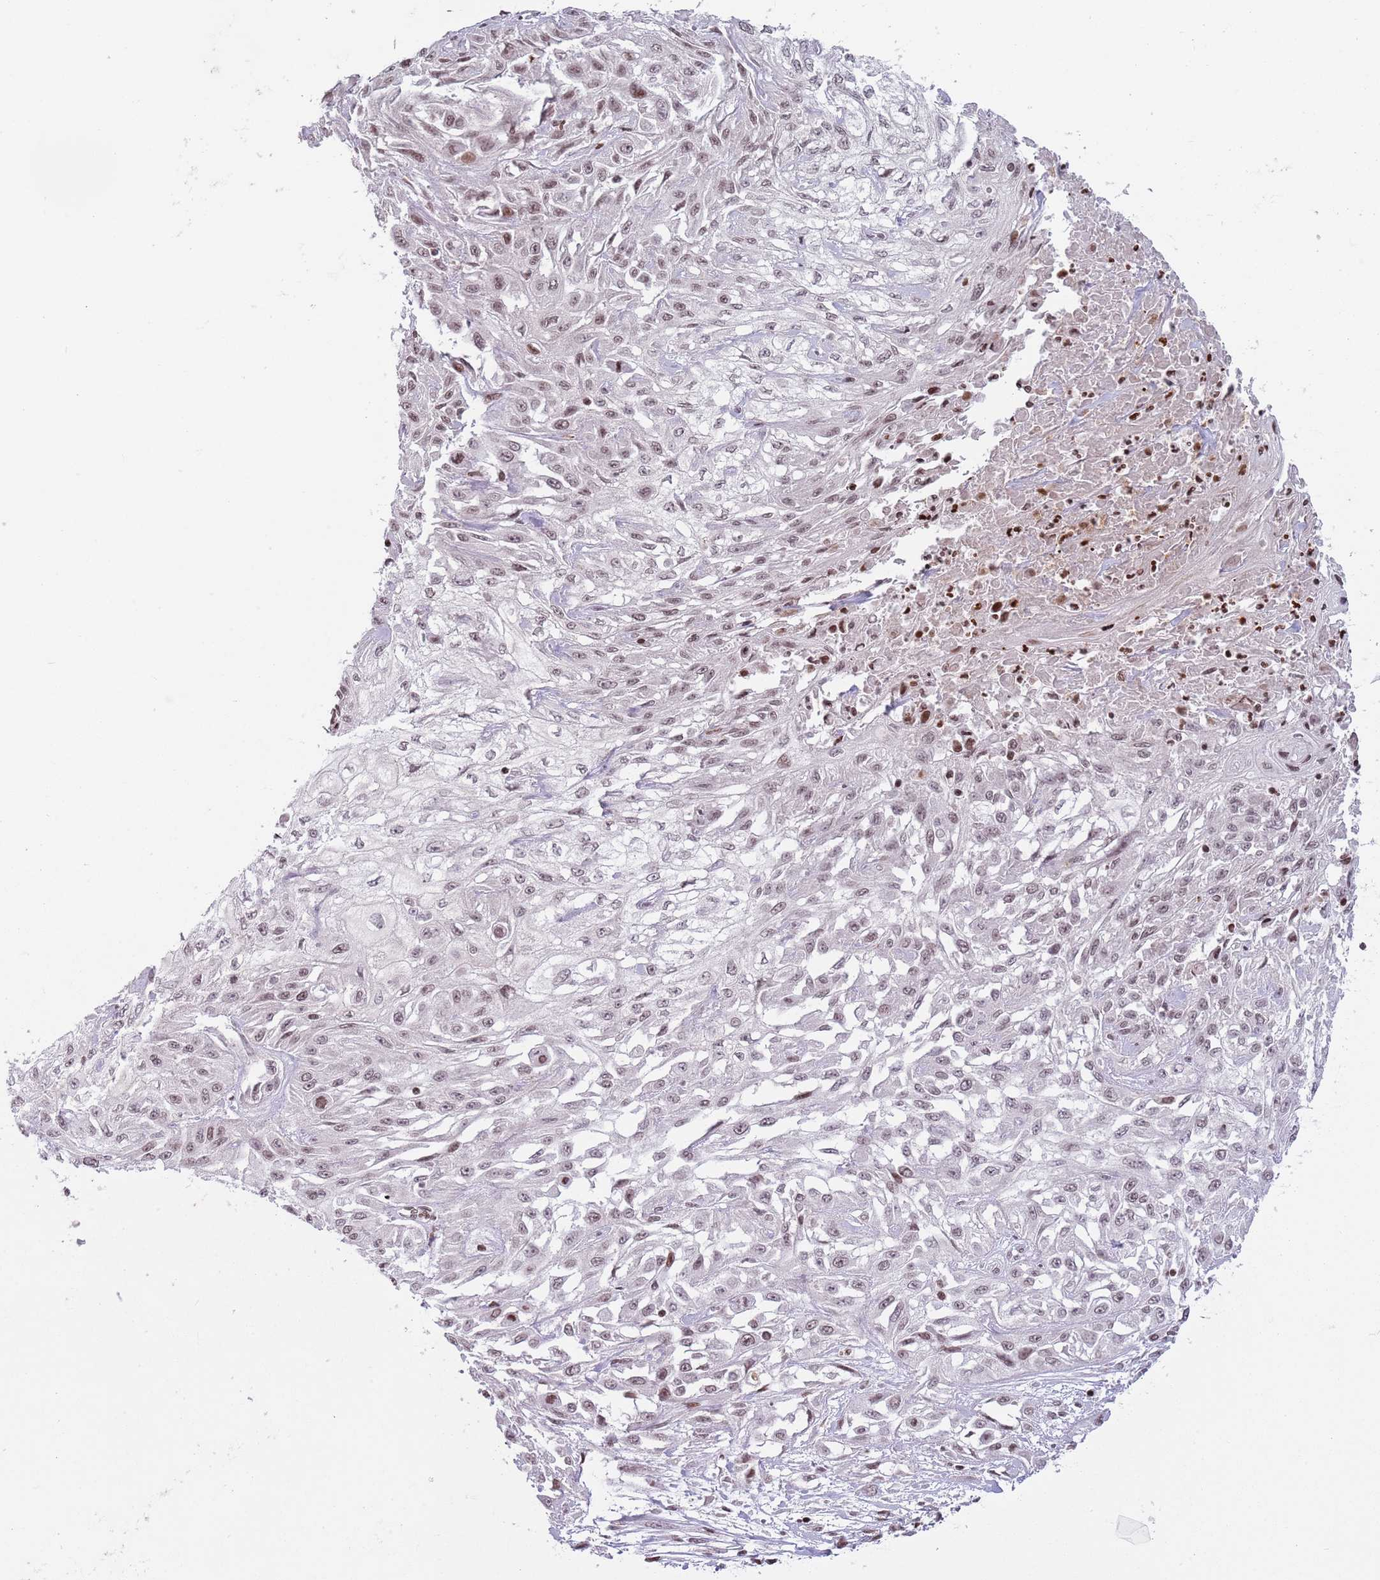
{"staining": {"intensity": "weak", "quantity": "25%-75%", "location": "nuclear"}, "tissue": "skin cancer", "cell_type": "Tumor cells", "image_type": "cancer", "snomed": [{"axis": "morphology", "description": "Squamous cell carcinoma, NOS"}, {"axis": "morphology", "description": "Squamous cell carcinoma, metastatic, NOS"}, {"axis": "topography", "description": "Skin"}, {"axis": "topography", "description": "Lymph node"}], "caption": "This histopathology image reveals IHC staining of human skin metastatic squamous cell carcinoma, with low weak nuclear expression in approximately 25%-75% of tumor cells.", "gene": "SH3RF3", "patient": {"sex": "male", "age": 75}}